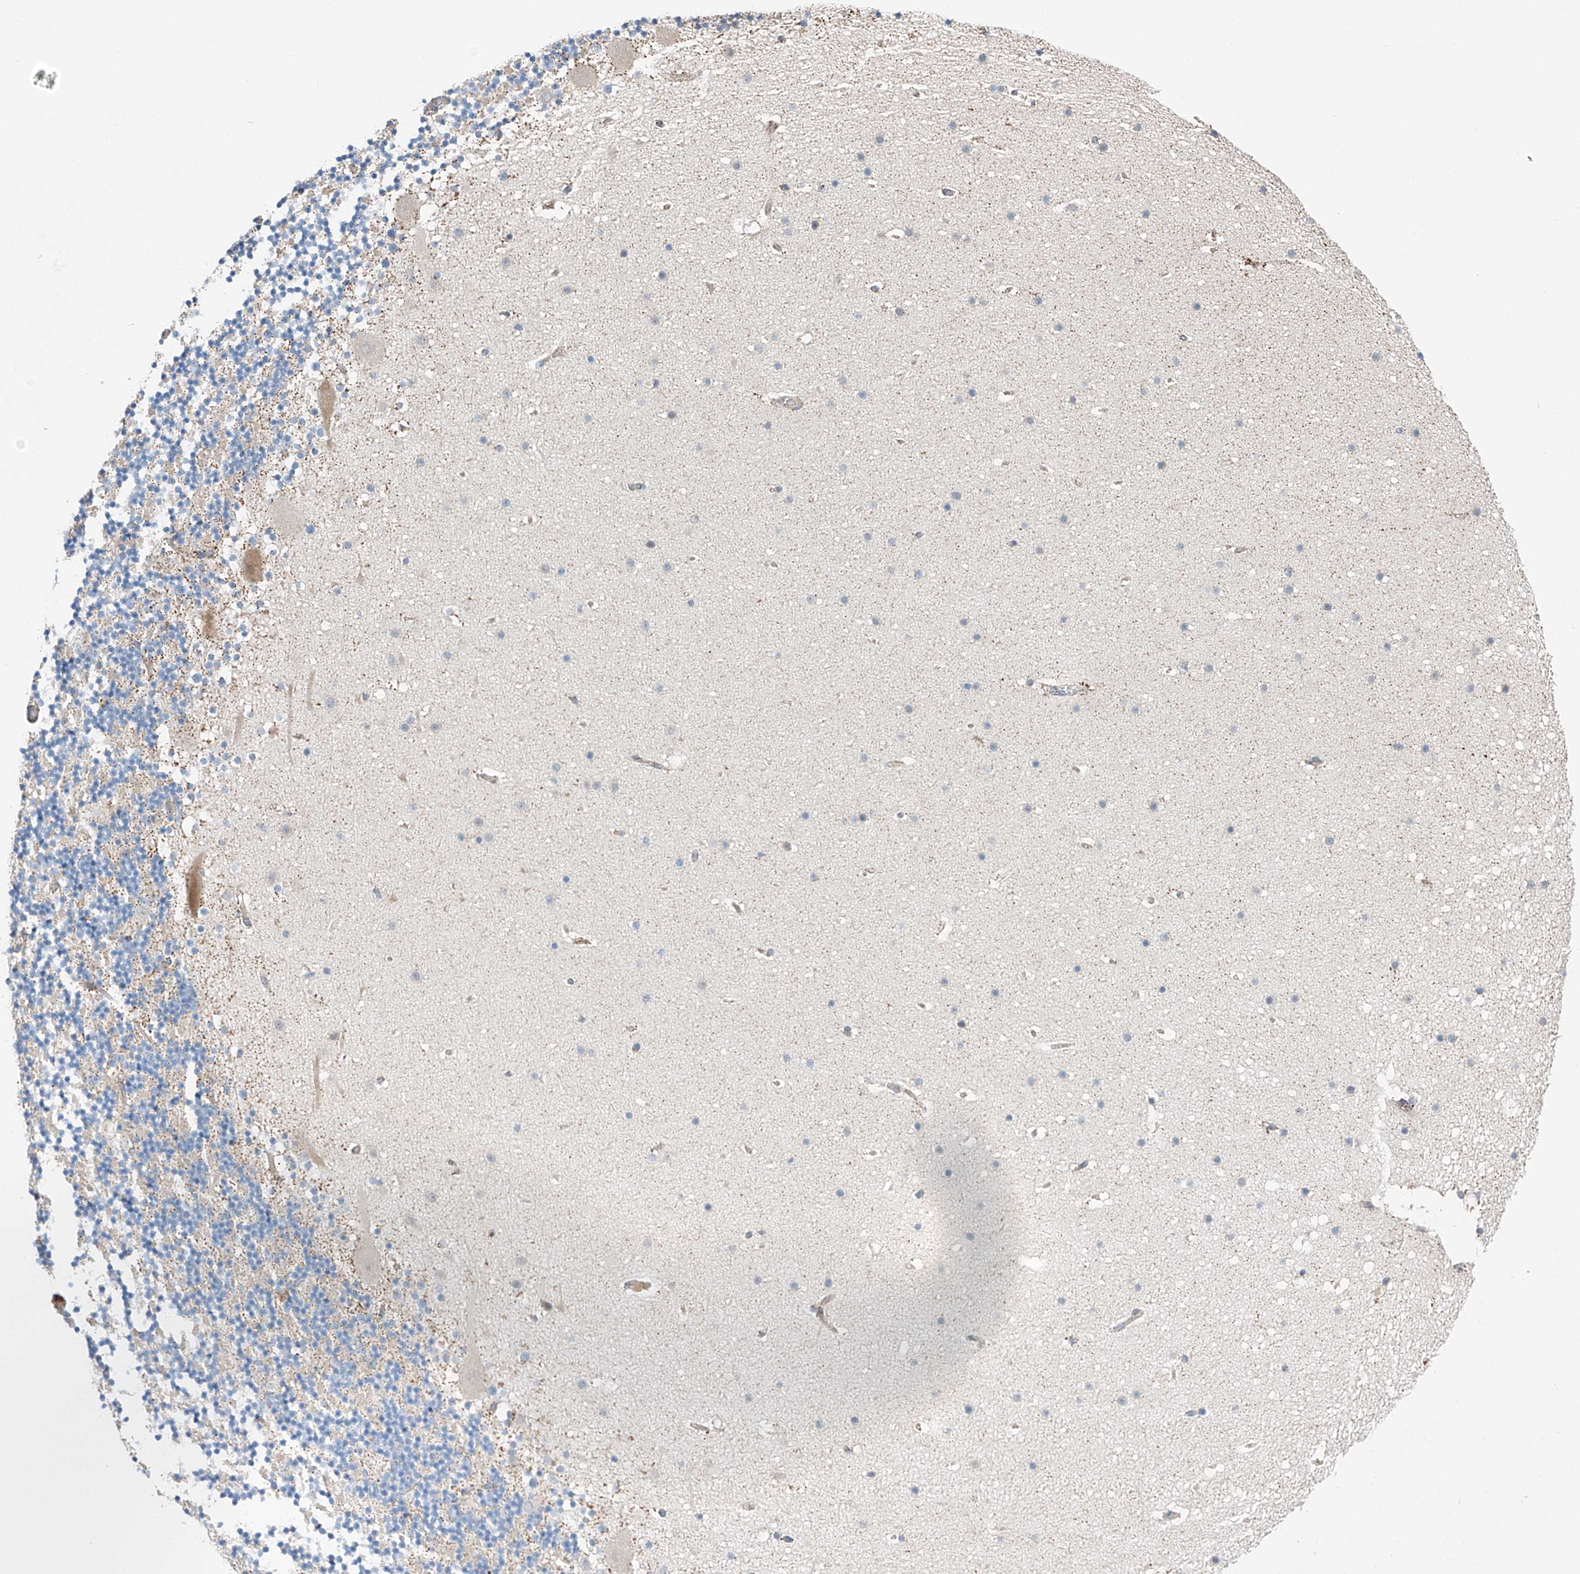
{"staining": {"intensity": "negative", "quantity": "none", "location": "none"}, "tissue": "cerebellum", "cell_type": "Cells in granular layer", "image_type": "normal", "snomed": [{"axis": "morphology", "description": "Normal tissue, NOS"}, {"axis": "topography", "description": "Cerebellum"}], "caption": "This histopathology image is of unremarkable cerebellum stained with immunohistochemistry to label a protein in brown with the nuclei are counter-stained blue. There is no staining in cells in granular layer.", "gene": "RUSC1", "patient": {"sex": "male", "age": 57}}